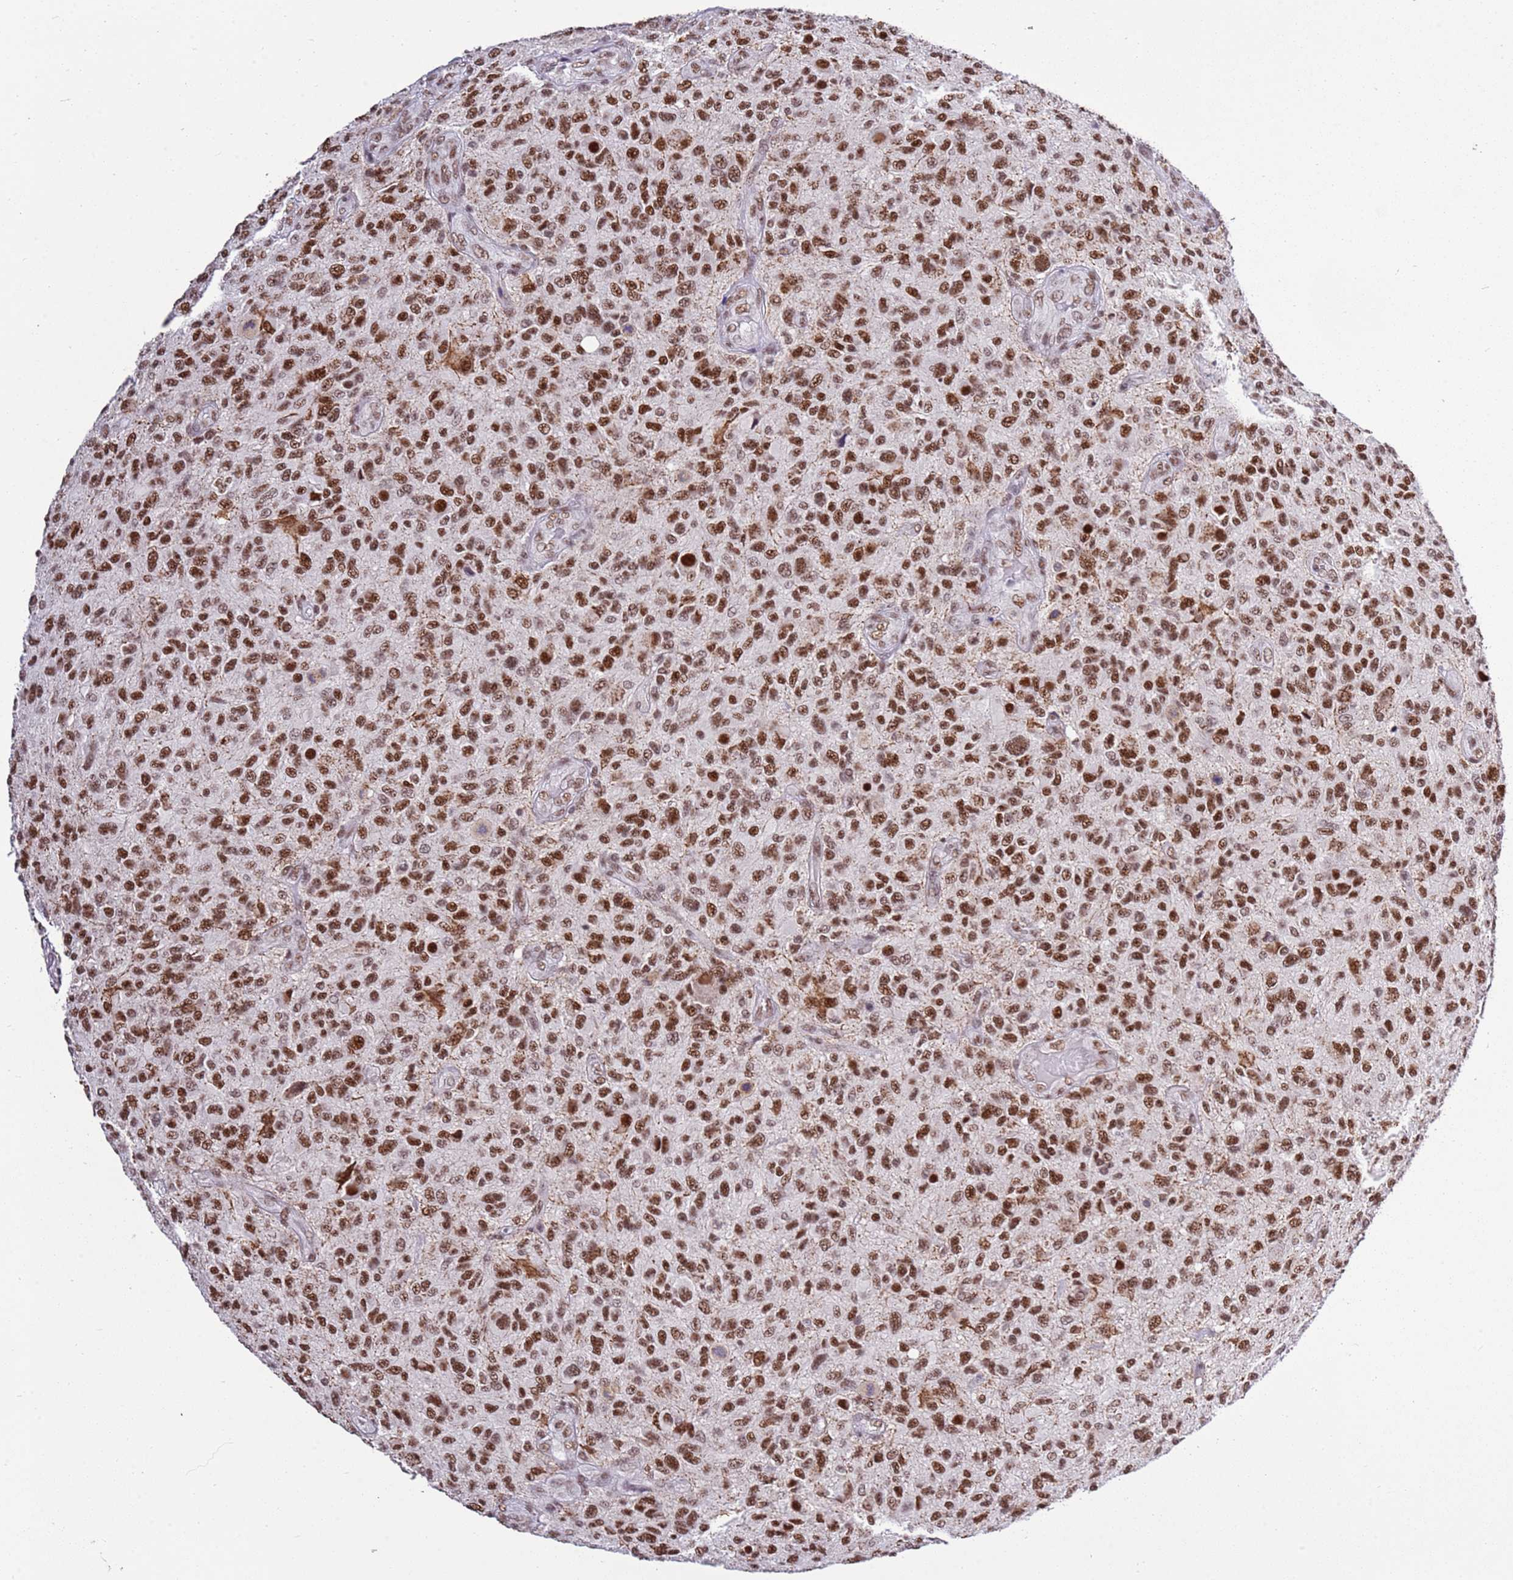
{"staining": {"intensity": "strong", "quantity": ">75%", "location": "nuclear"}, "tissue": "glioma", "cell_type": "Tumor cells", "image_type": "cancer", "snomed": [{"axis": "morphology", "description": "Glioma, malignant, High grade"}, {"axis": "topography", "description": "Brain"}], "caption": "A high-resolution micrograph shows immunohistochemistry (IHC) staining of glioma, which displays strong nuclear positivity in about >75% of tumor cells.", "gene": "AKAP8L", "patient": {"sex": "male", "age": 47}}